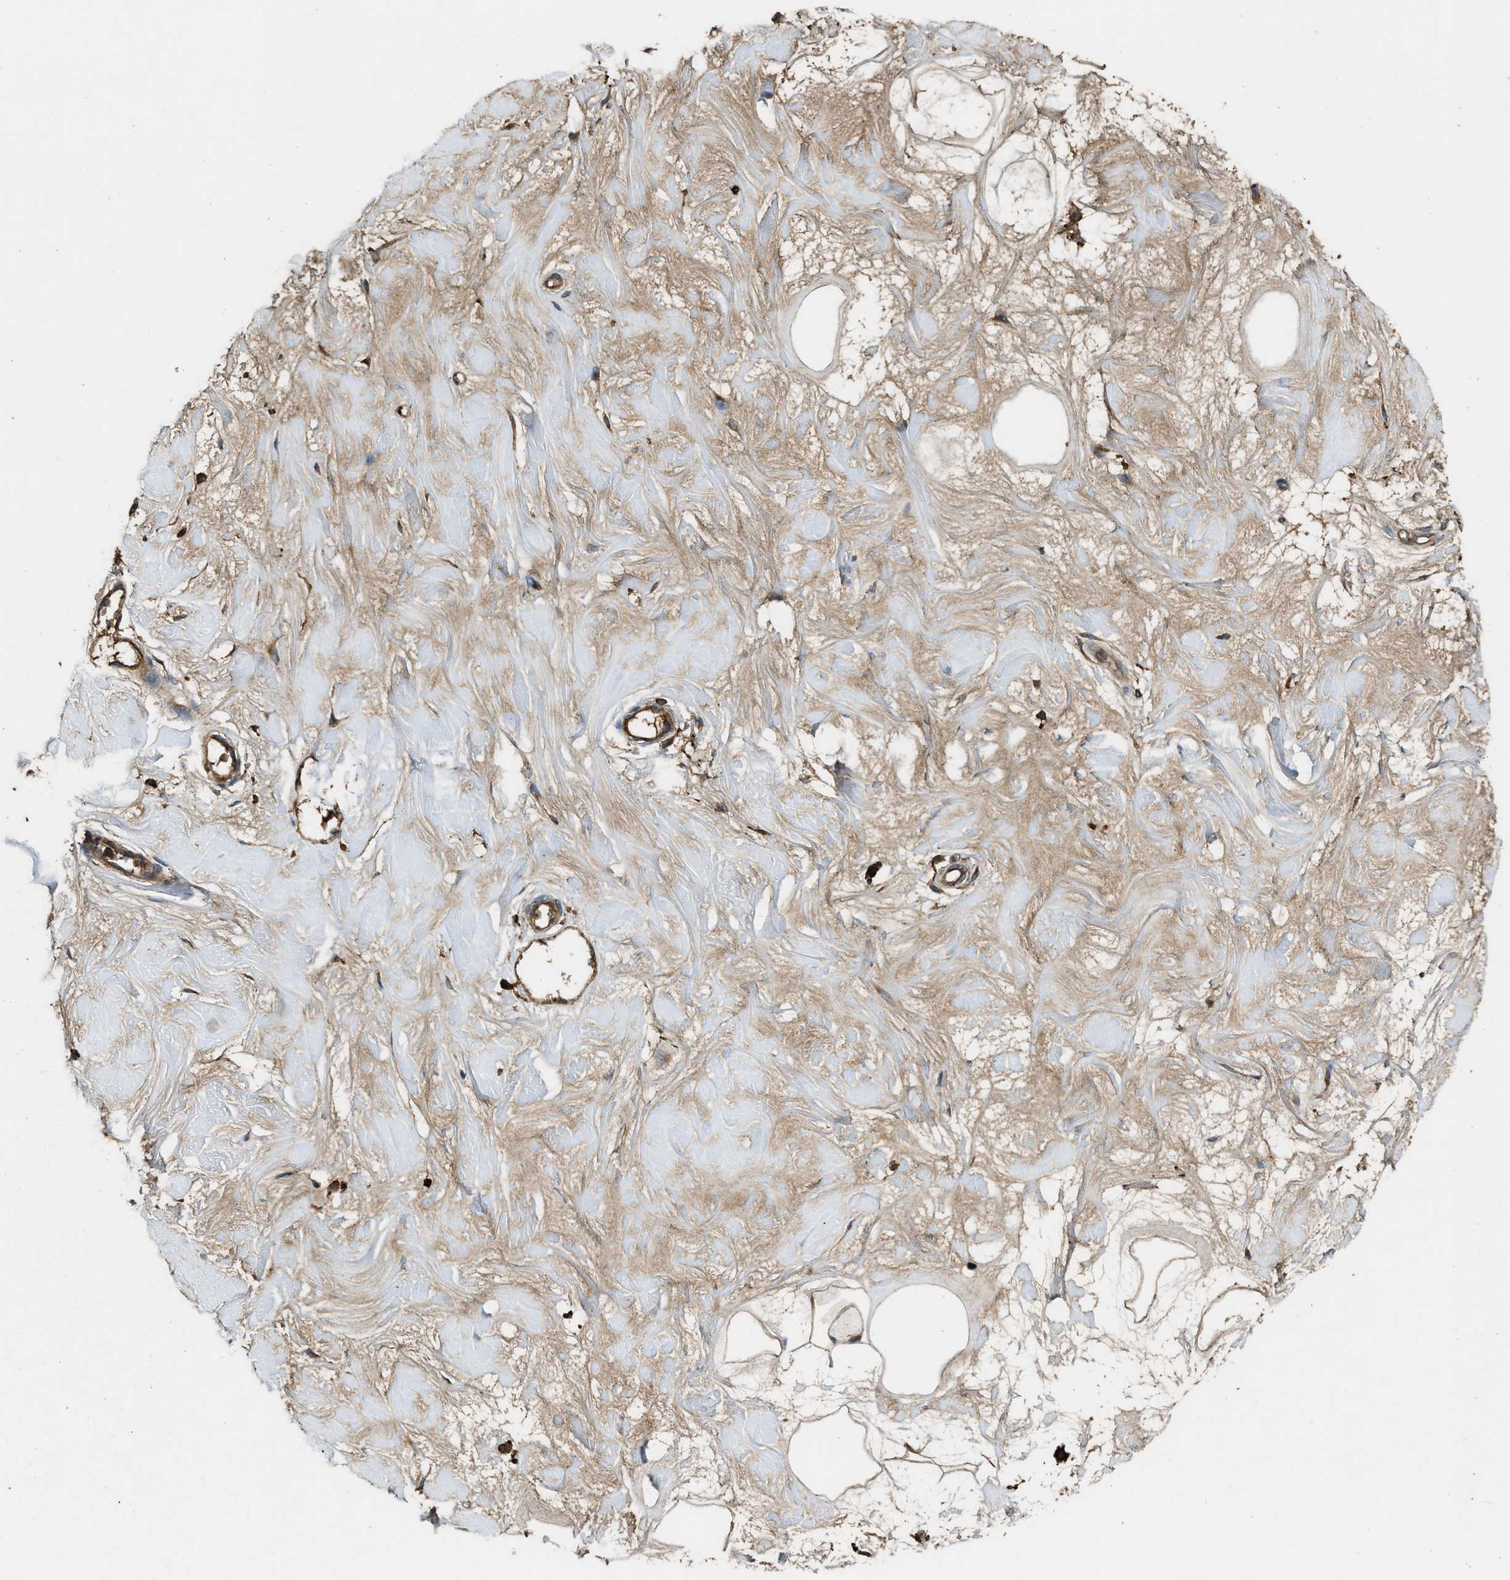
{"staining": {"intensity": "moderate", "quantity": ">75%", "location": "cytoplasmic/membranous"}, "tissue": "breast", "cell_type": "Adipocytes", "image_type": "normal", "snomed": [{"axis": "morphology", "description": "Normal tissue, NOS"}, {"axis": "morphology", "description": "Lobular carcinoma"}, {"axis": "topography", "description": "Breast"}], "caption": "High-power microscopy captured an immunohistochemistry (IHC) photomicrograph of unremarkable breast, revealing moderate cytoplasmic/membranous staining in about >75% of adipocytes. (DAB IHC with brightfield microscopy, high magnification).", "gene": "MAP3K8", "patient": {"sex": "female", "age": 59}}